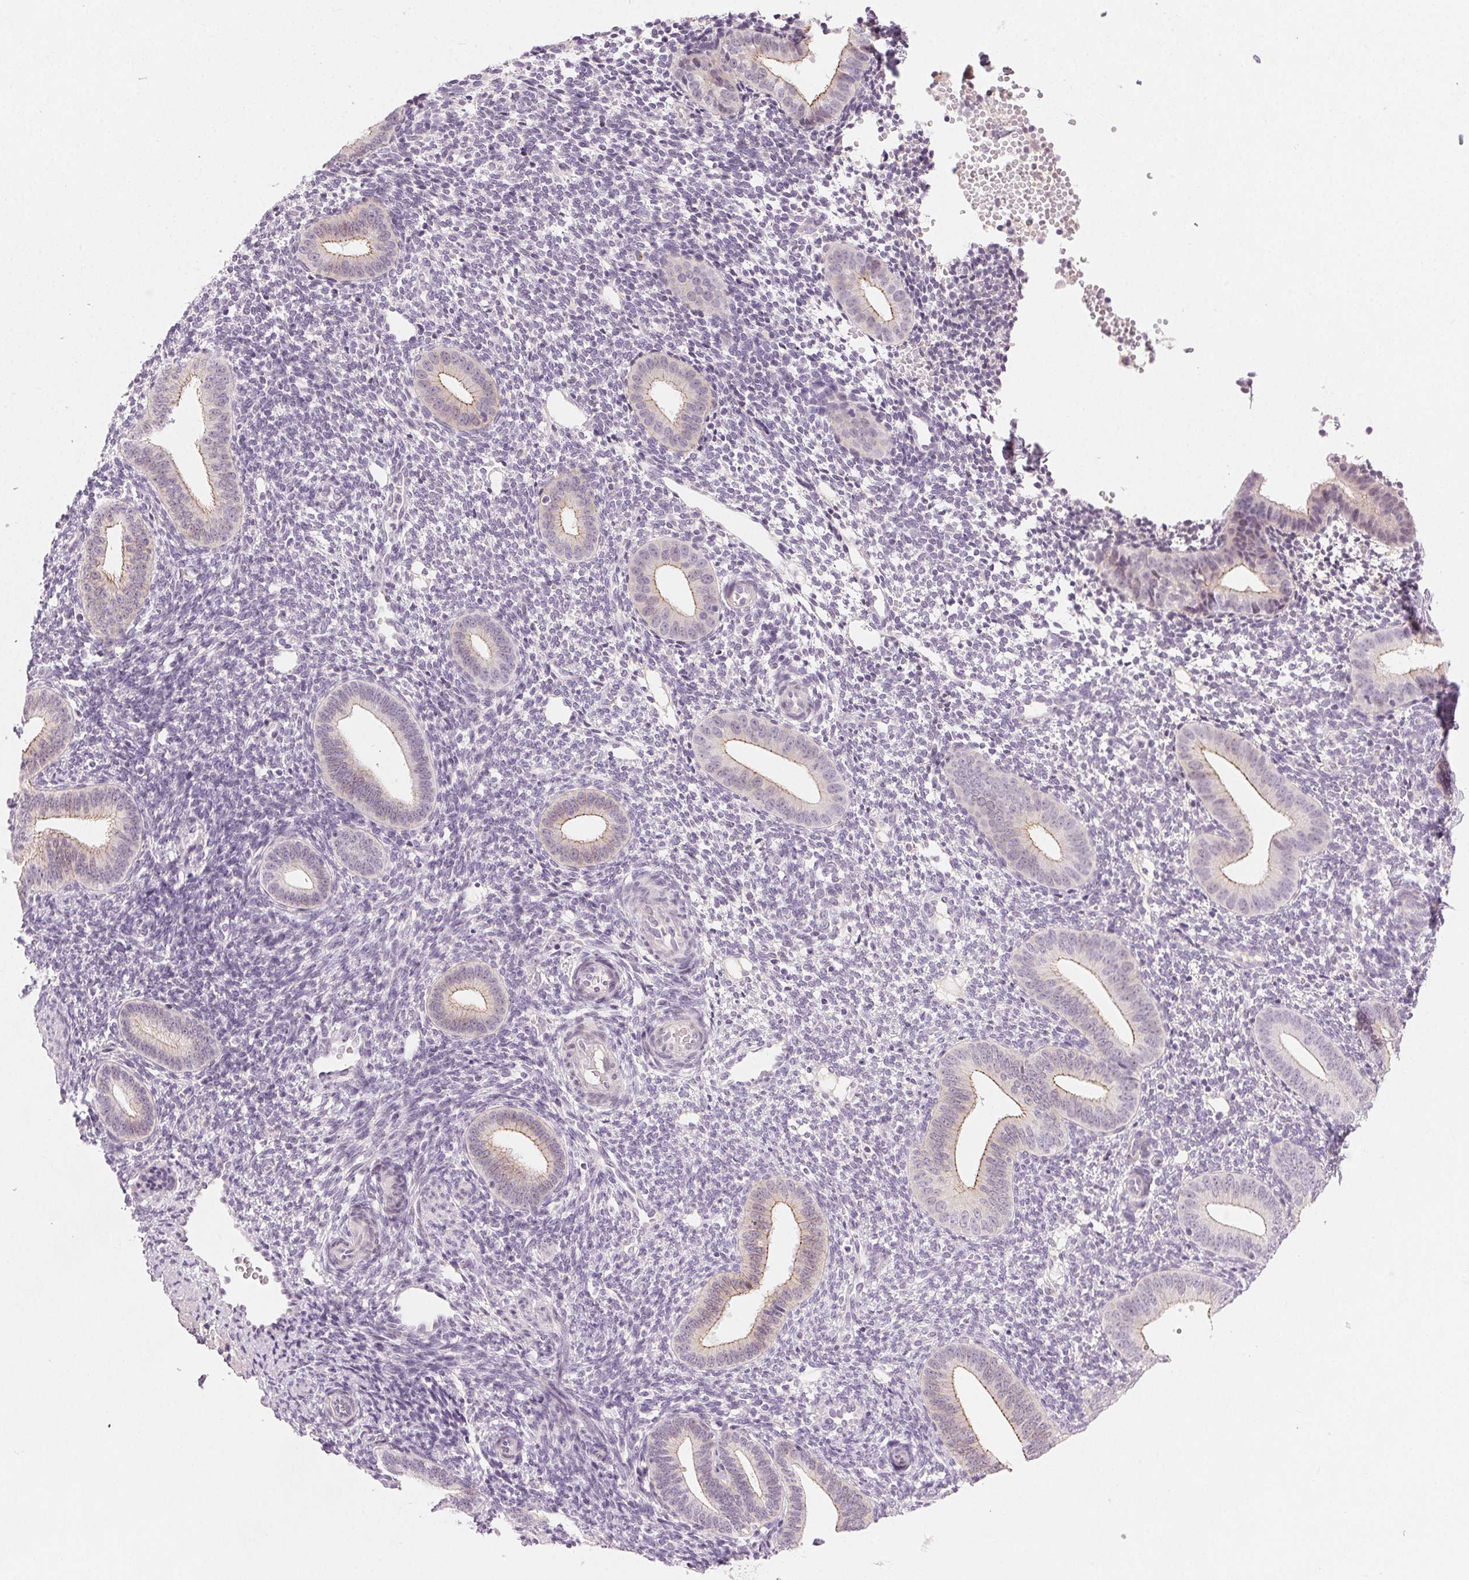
{"staining": {"intensity": "negative", "quantity": "none", "location": "none"}, "tissue": "endometrium", "cell_type": "Cells in endometrial stroma", "image_type": "normal", "snomed": [{"axis": "morphology", "description": "Normal tissue, NOS"}, {"axis": "topography", "description": "Endometrium"}], "caption": "Endometrium stained for a protein using immunohistochemistry (IHC) reveals no expression cells in endometrial stroma.", "gene": "HSF5", "patient": {"sex": "female", "age": 40}}